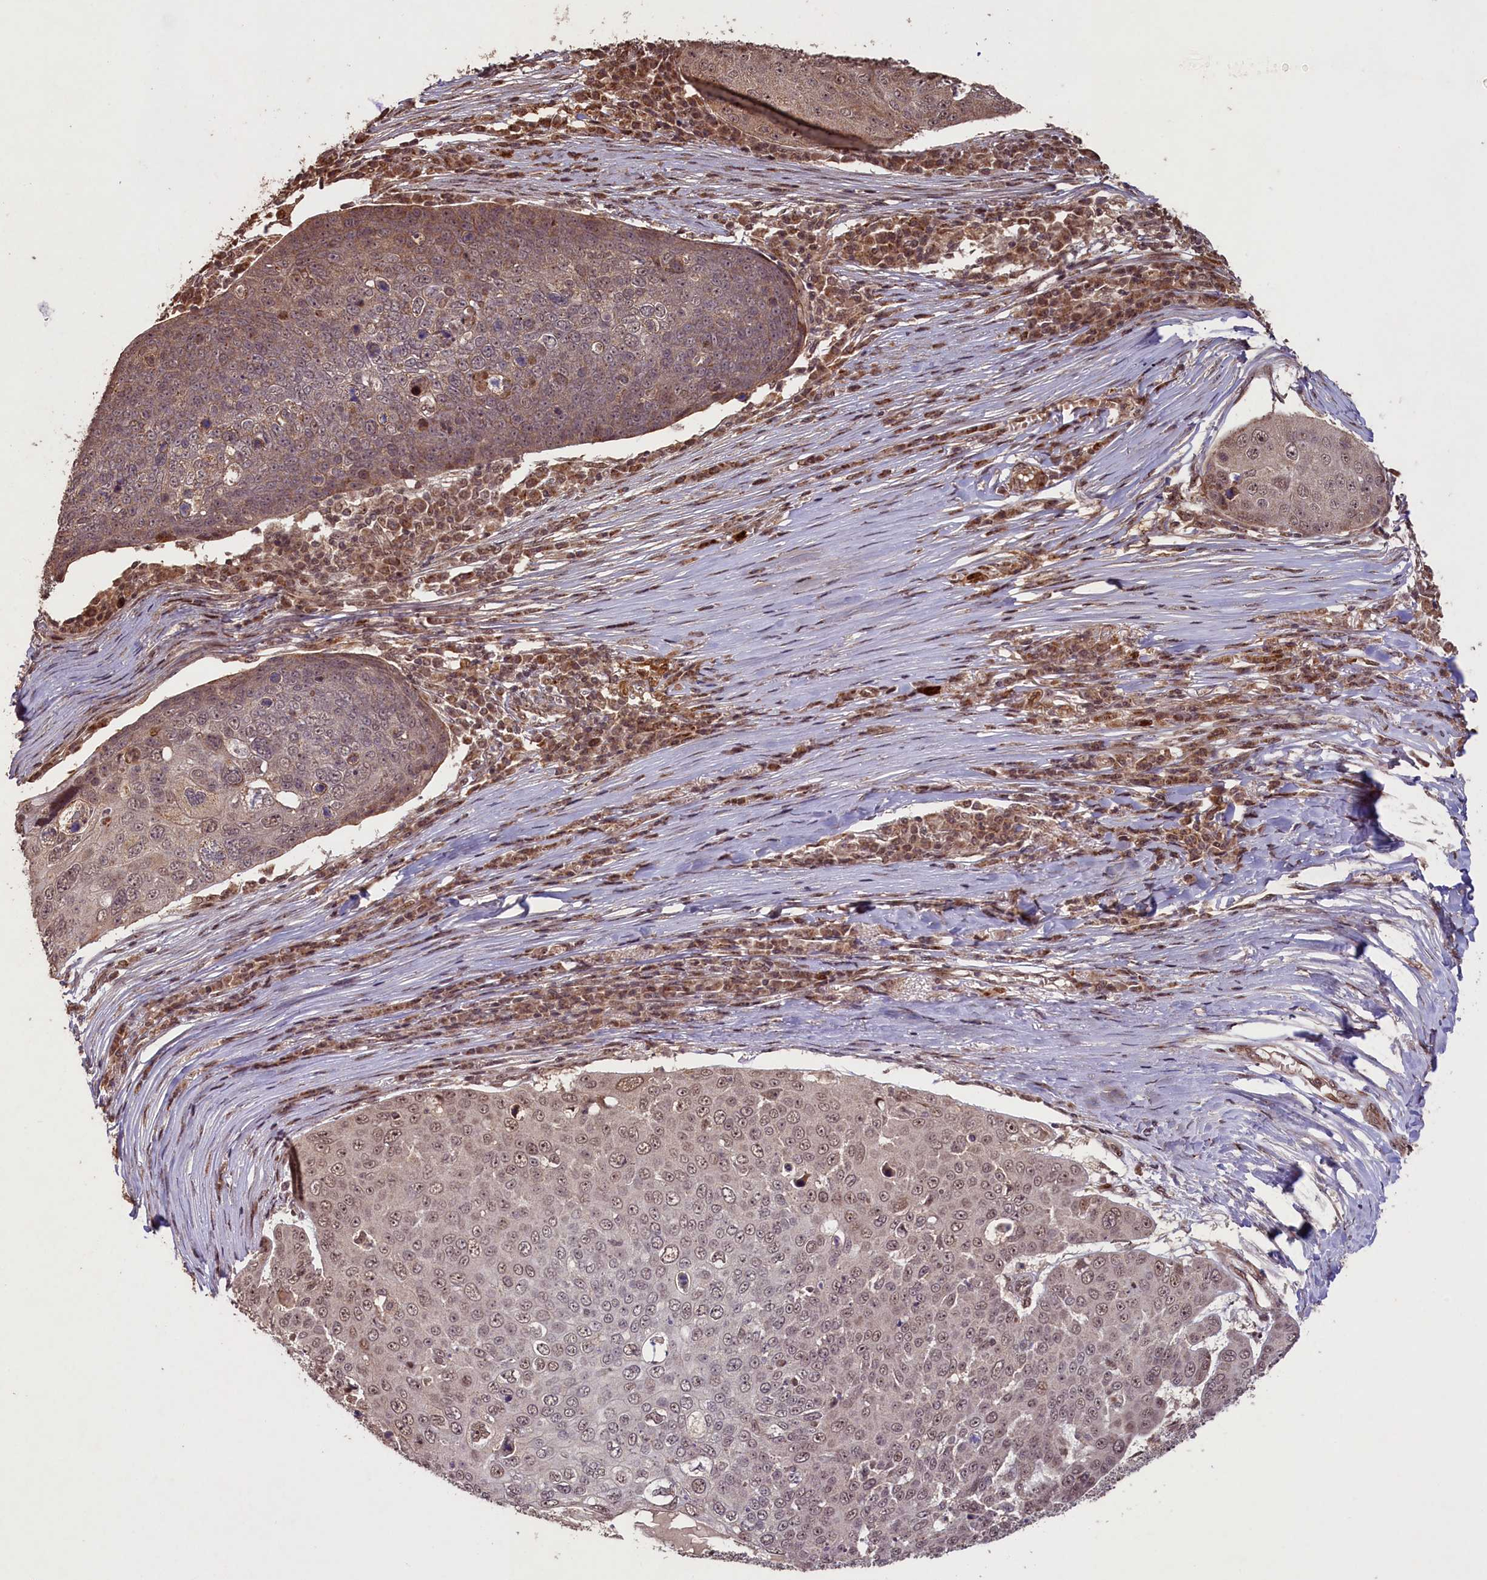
{"staining": {"intensity": "weak", "quantity": ">75%", "location": "nuclear"}, "tissue": "skin cancer", "cell_type": "Tumor cells", "image_type": "cancer", "snomed": [{"axis": "morphology", "description": "Squamous cell carcinoma, NOS"}, {"axis": "topography", "description": "Skin"}], "caption": "Weak nuclear staining for a protein is seen in approximately >75% of tumor cells of skin squamous cell carcinoma using immunohistochemistry.", "gene": "SHPRH", "patient": {"sex": "male", "age": 71}}